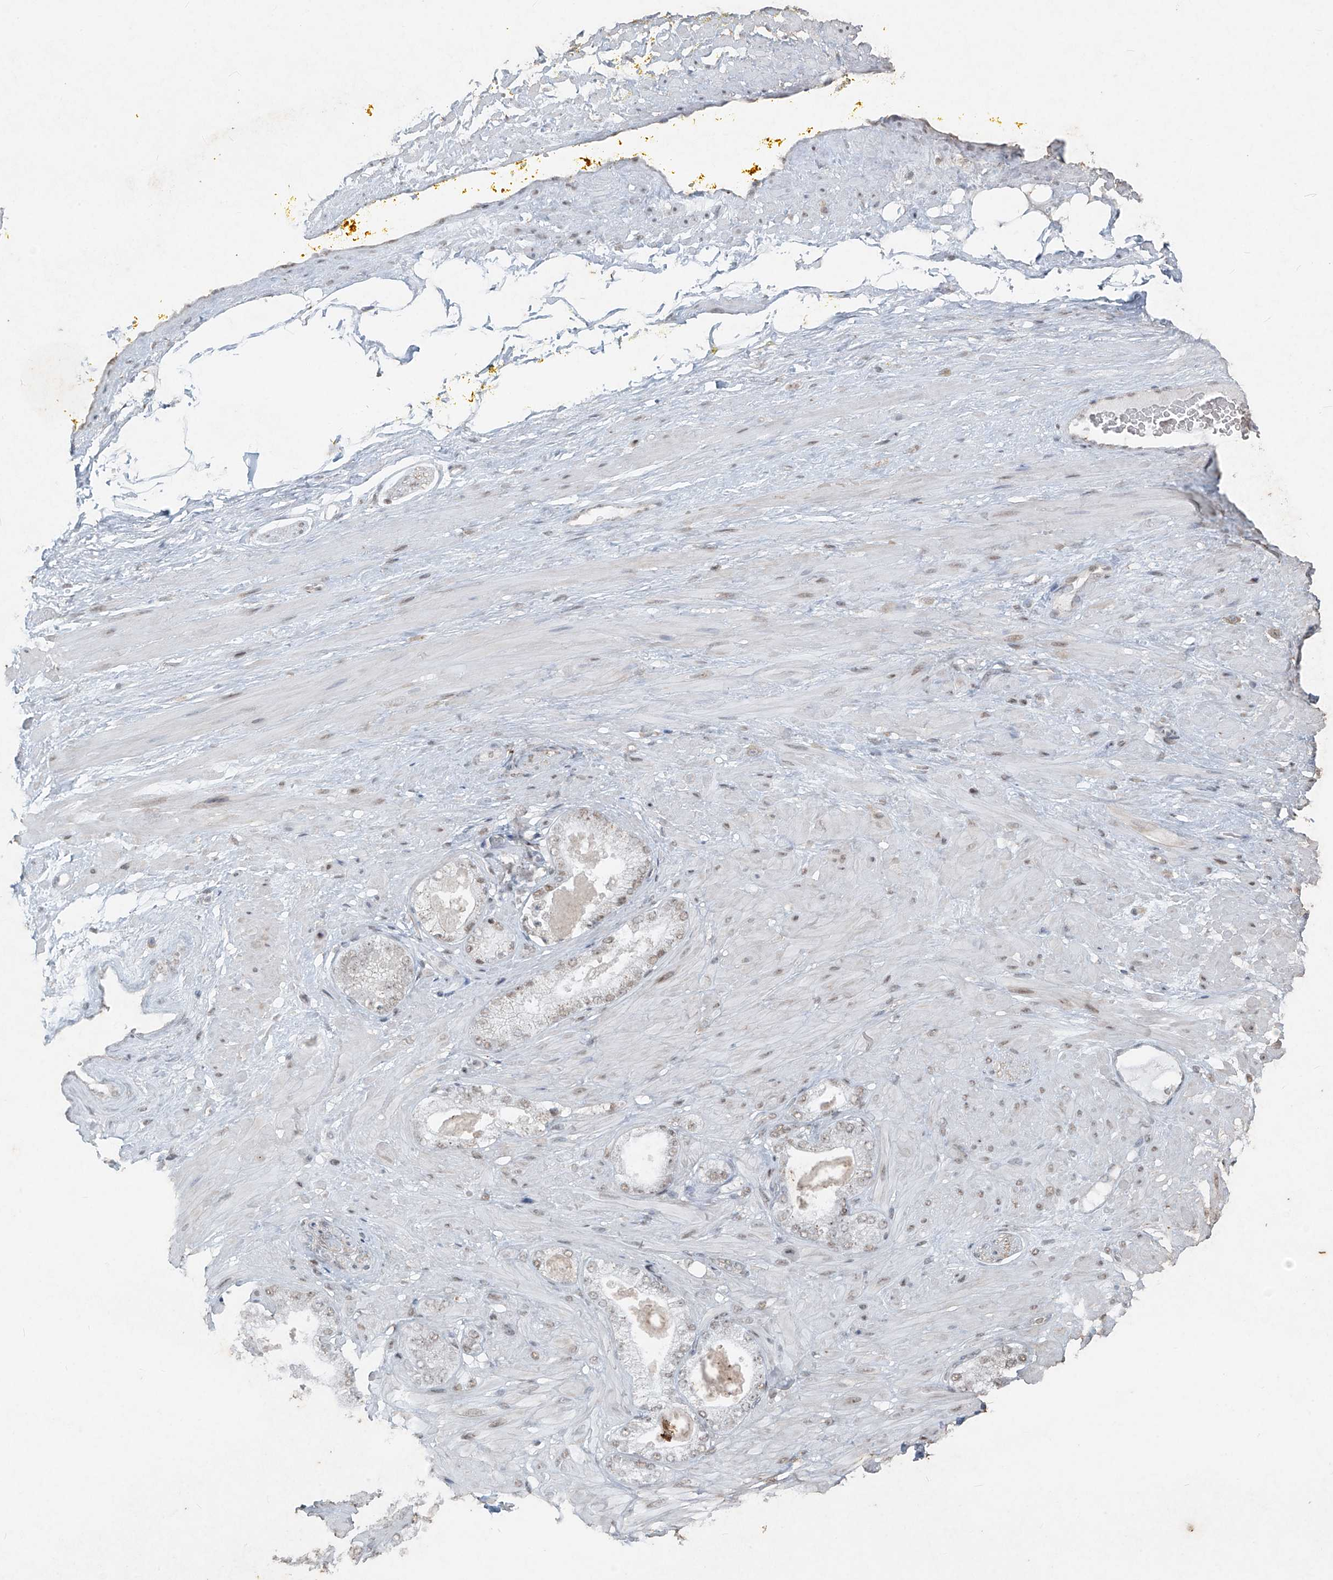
{"staining": {"intensity": "weak", "quantity": "25%-75%", "location": "nuclear"}, "tissue": "adipose tissue", "cell_type": "Adipocytes", "image_type": "normal", "snomed": [{"axis": "morphology", "description": "Normal tissue, NOS"}, {"axis": "morphology", "description": "Adenocarcinoma, Low grade"}, {"axis": "topography", "description": "Prostate"}, {"axis": "topography", "description": "Peripheral nerve tissue"}], "caption": "Immunohistochemical staining of benign adipose tissue reveals 25%-75% levels of weak nuclear protein staining in about 25%-75% of adipocytes. (Brightfield microscopy of DAB IHC at high magnification).", "gene": "TFEC", "patient": {"sex": "male", "age": 63}}